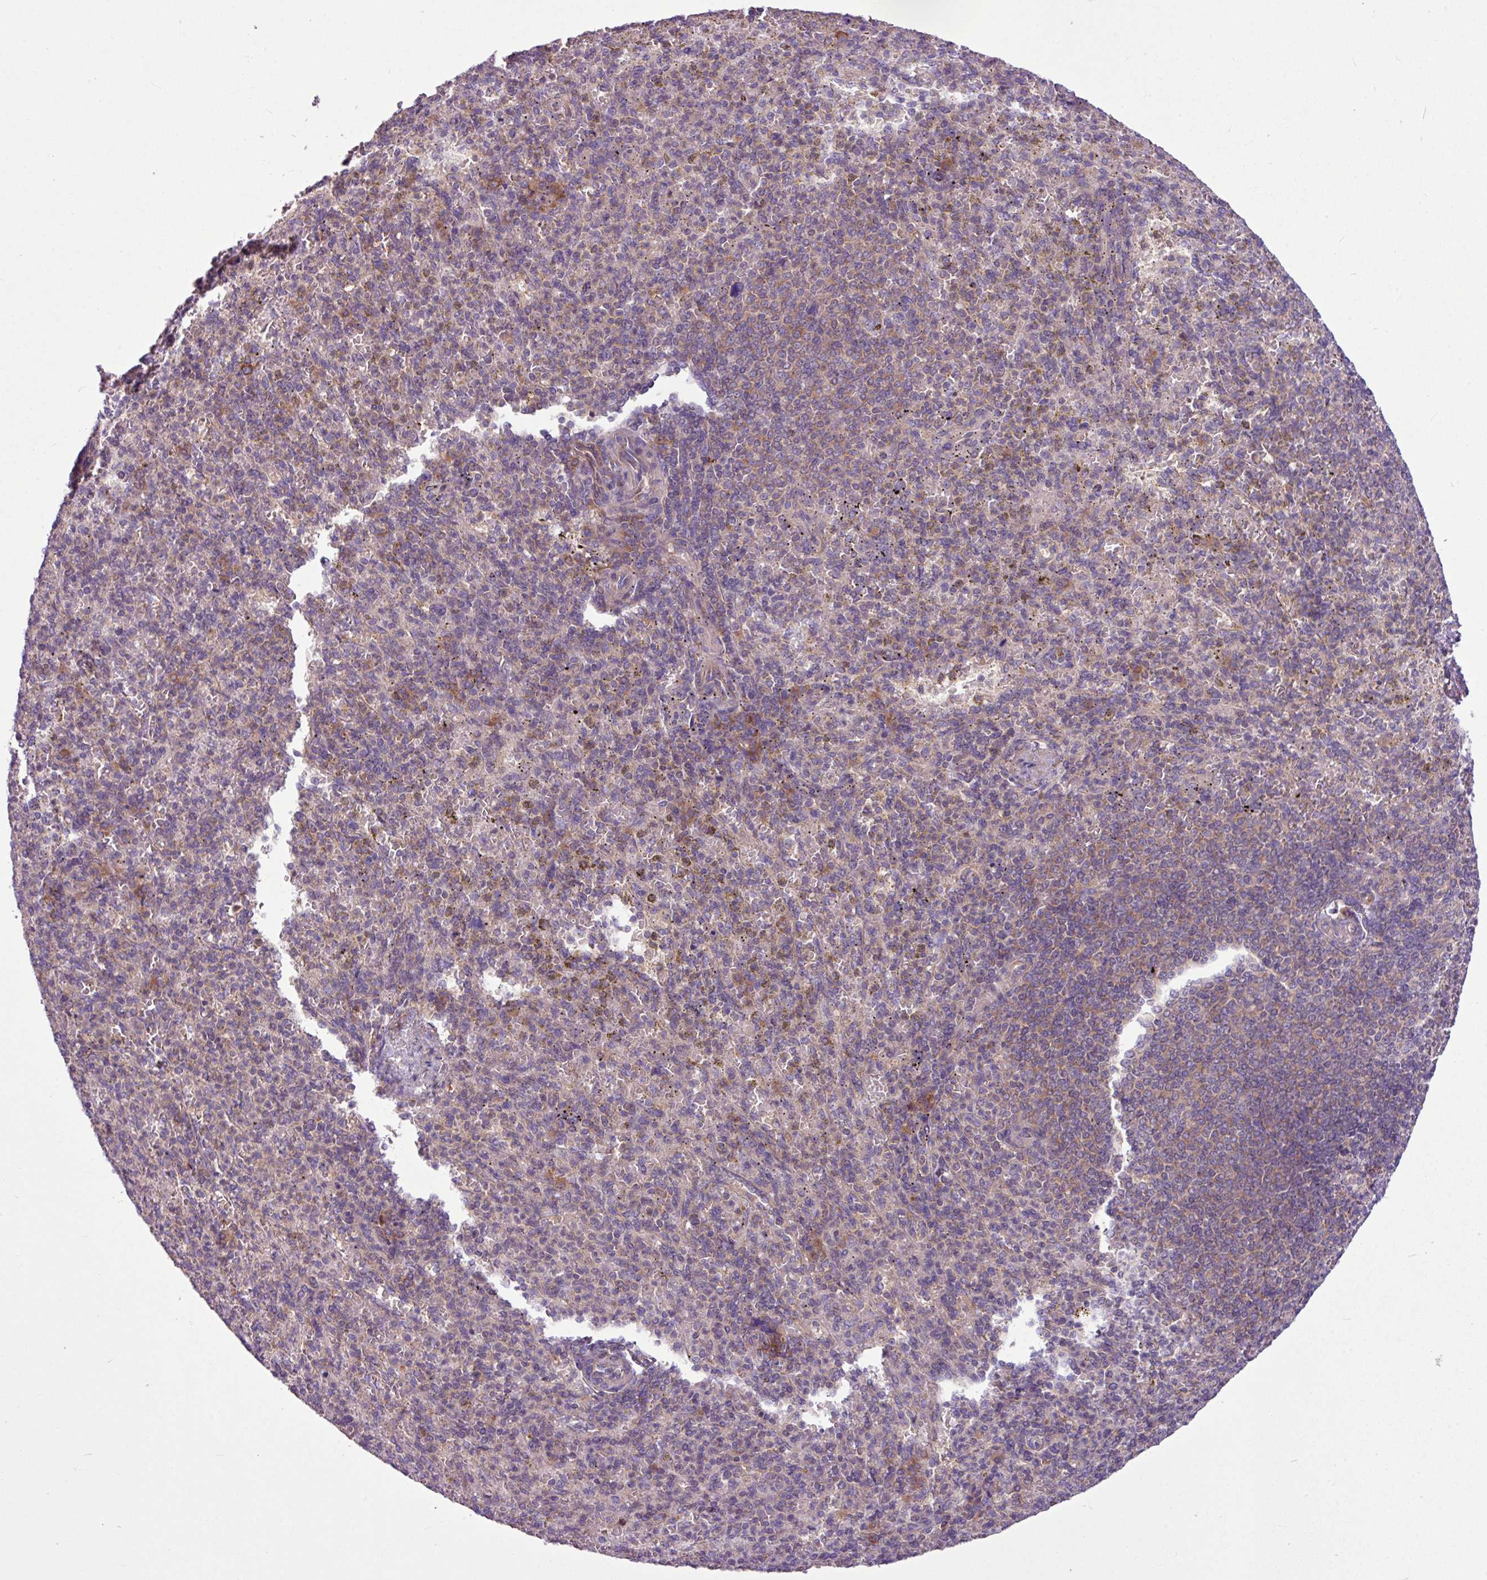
{"staining": {"intensity": "weak", "quantity": "25%-75%", "location": "cytoplasmic/membranous"}, "tissue": "spleen", "cell_type": "Cells in red pulp", "image_type": "normal", "snomed": [{"axis": "morphology", "description": "Normal tissue, NOS"}, {"axis": "topography", "description": "Spleen"}], "caption": "Immunohistochemical staining of benign spleen displays 25%-75% levels of weak cytoplasmic/membranous protein expression in approximately 25%-75% of cells in red pulp. (IHC, brightfield microscopy, high magnification).", "gene": "MROH2A", "patient": {"sex": "female", "age": 74}}